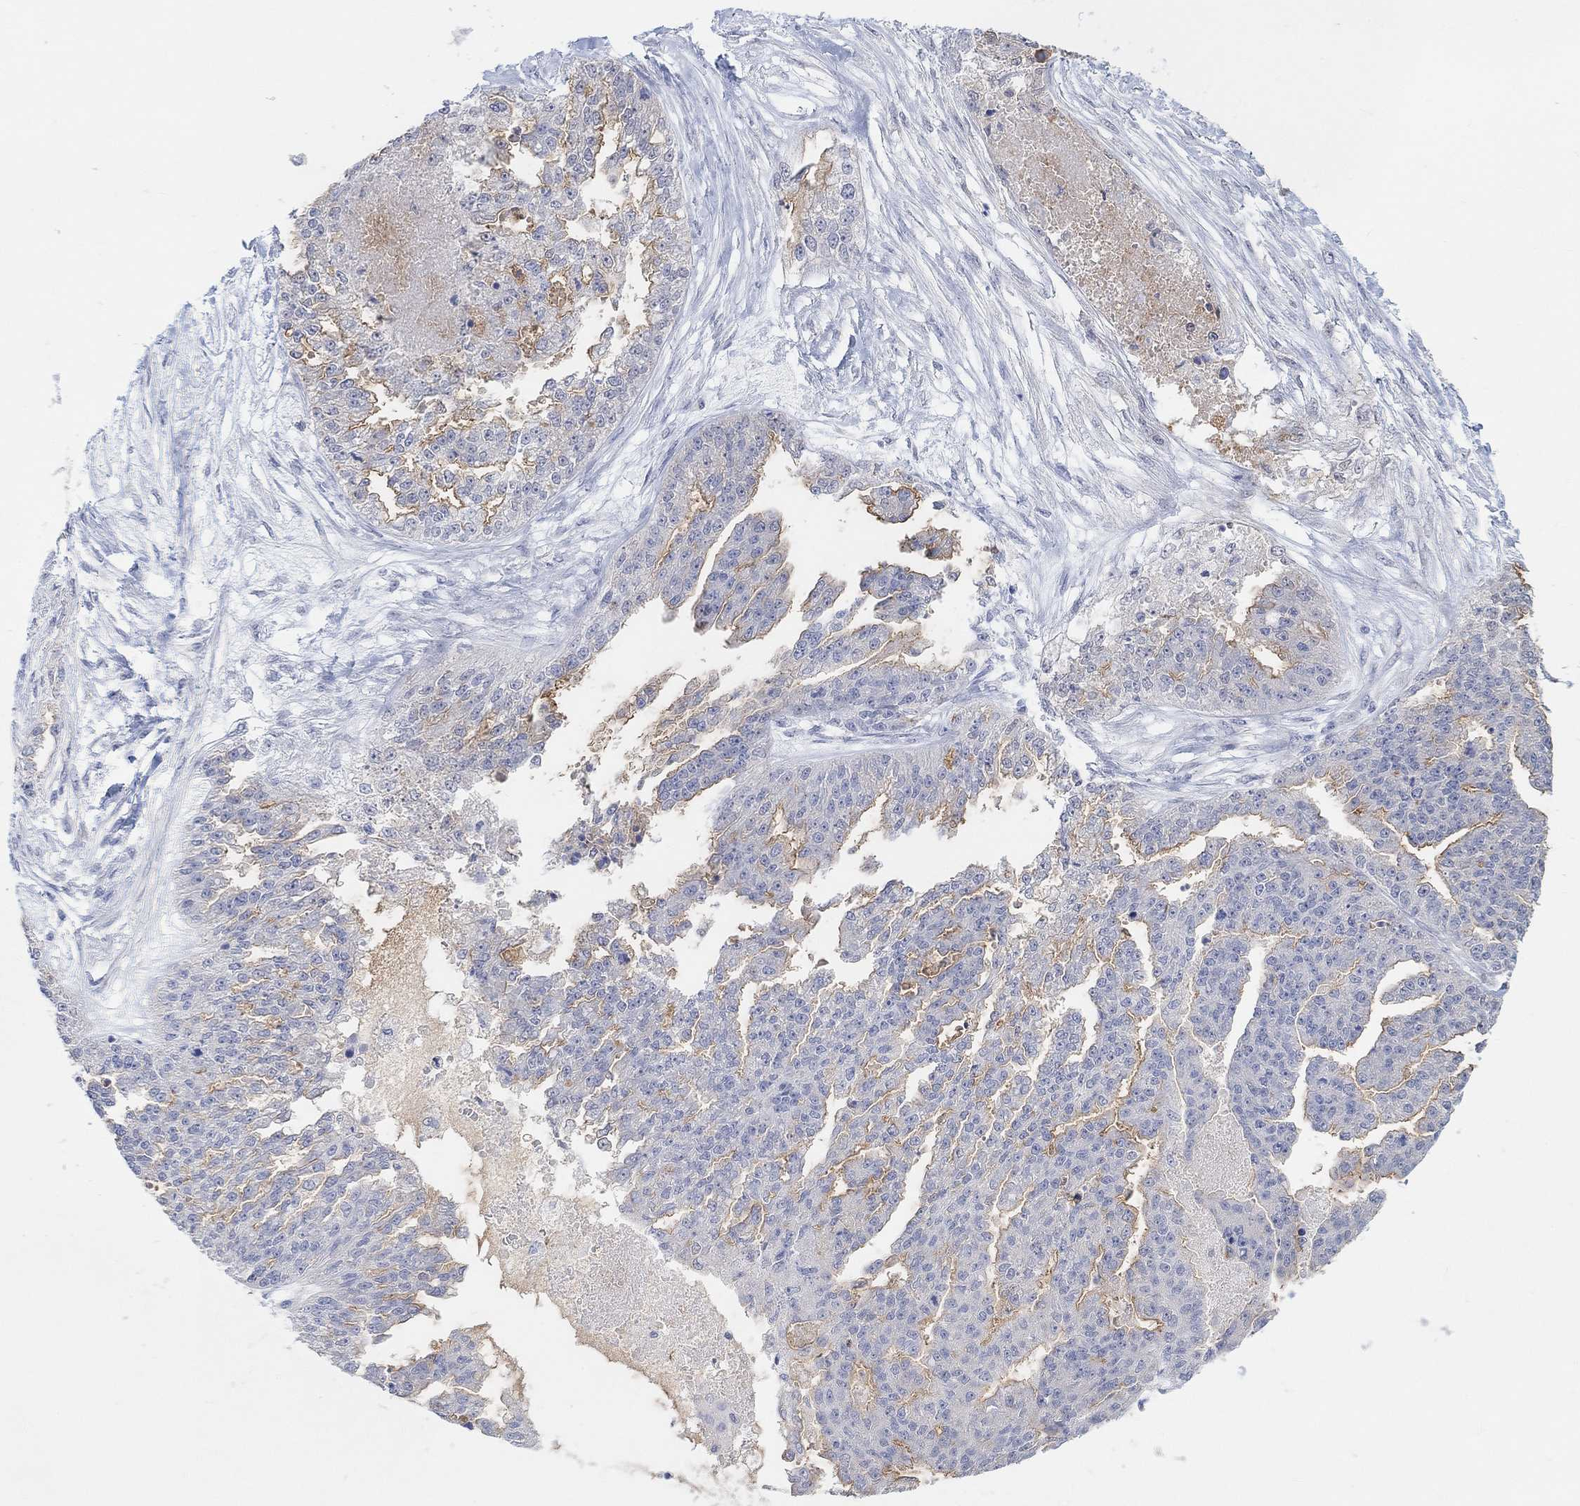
{"staining": {"intensity": "moderate", "quantity": "<25%", "location": "cytoplasmic/membranous"}, "tissue": "ovarian cancer", "cell_type": "Tumor cells", "image_type": "cancer", "snomed": [{"axis": "morphology", "description": "Cystadenocarcinoma, serous, NOS"}, {"axis": "topography", "description": "Ovary"}], "caption": "Protein analysis of serous cystadenocarcinoma (ovarian) tissue demonstrates moderate cytoplasmic/membranous staining in about <25% of tumor cells. Using DAB (brown) and hematoxylin (blue) stains, captured at high magnification using brightfield microscopy.", "gene": "MUC1", "patient": {"sex": "female", "age": 58}}